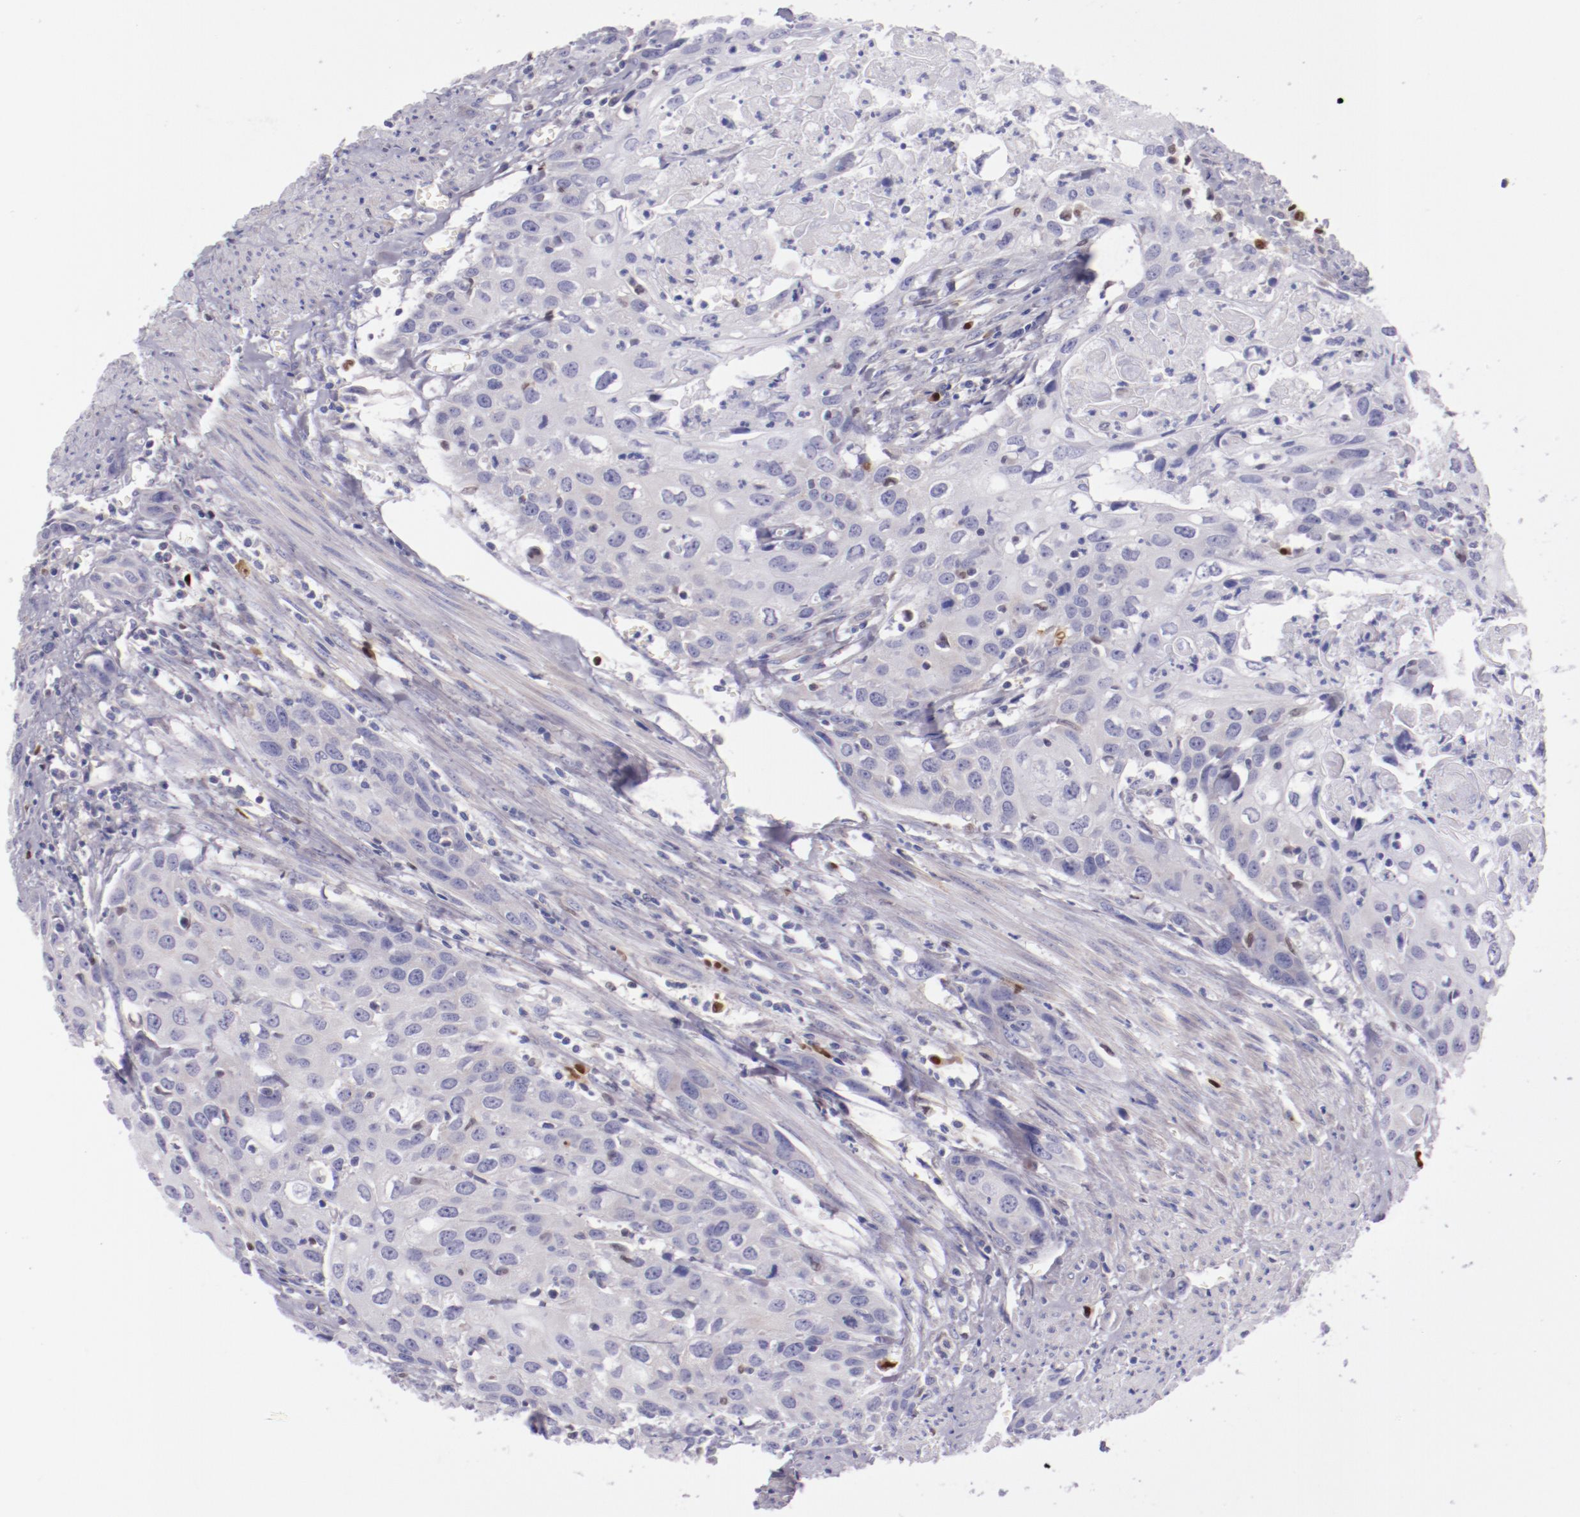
{"staining": {"intensity": "negative", "quantity": "none", "location": "none"}, "tissue": "urothelial cancer", "cell_type": "Tumor cells", "image_type": "cancer", "snomed": [{"axis": "morphology", "description": "Urothelial carcinoma, High grade"}, {"axis": "topography", "description": "Urinary bladder"}], "caption": "Tumor cells show no significant expression in urothelial carcinoma (high-grade).", "gene": "IRF8", "patient": {"sex": "male", "age": 54}}